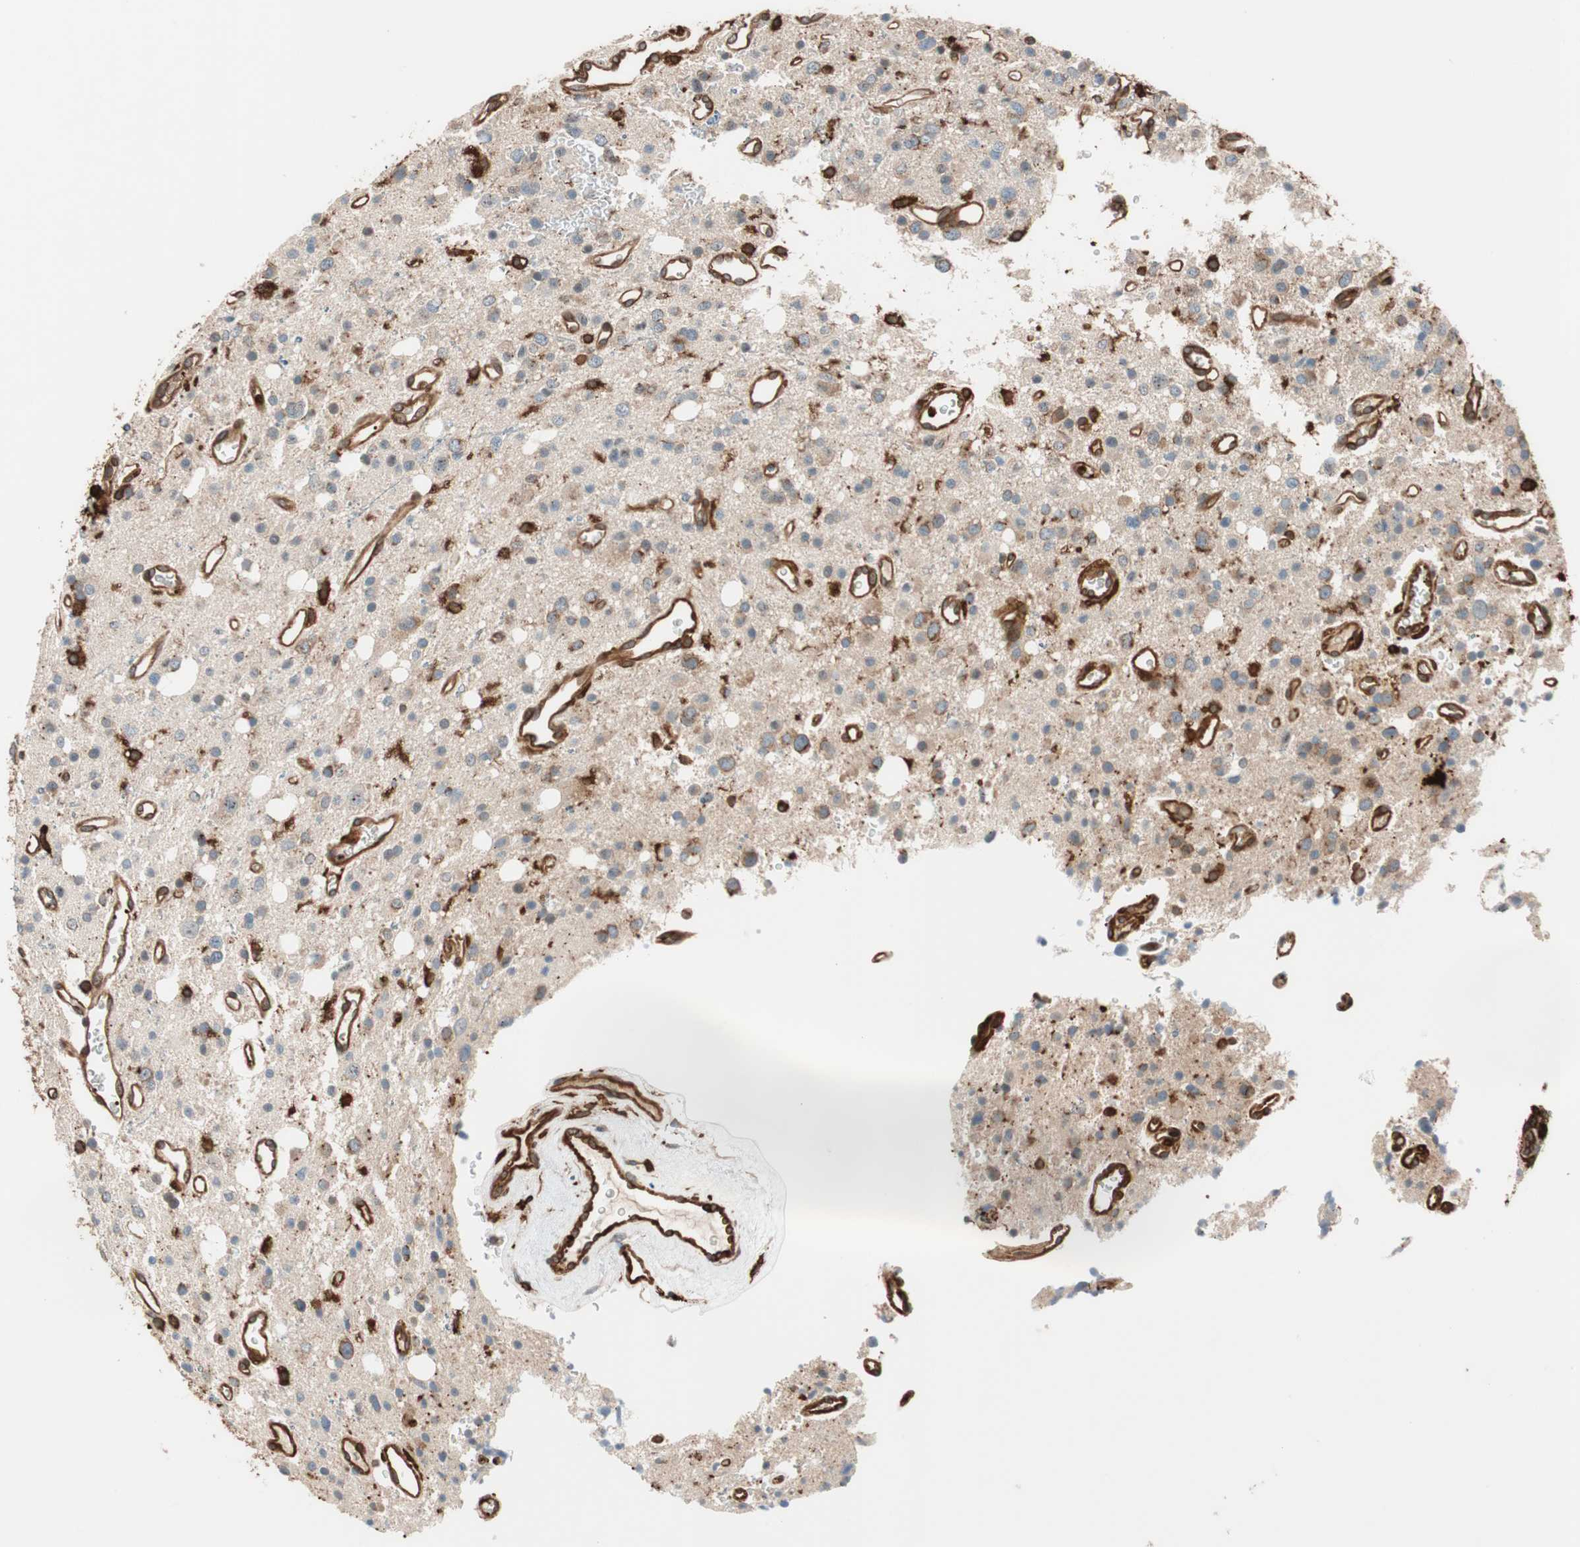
{"staining": {"intensity": "moderate", "quantity": "25%-75%", "location": "cytoplasmic/membranous"}, "tissue": "glioma", "cell_type": "Tumor cells", "image_type": "cancer", "snomed": [{"axis": "morphology", "description": "Glioma, malignant, High grade"}, {"axis": "topography", "description": "Brain"}], "caption": "Immunohistochemistry (IHC) (DAB (3,3'-diaminobenzidine)) staining of human glioma displays moderate cytoplasmic/membranous protein staining in about 25%-75% of tumor cells.", "gene": "VASP", "patient": {"sex": "male", "age": 47}}